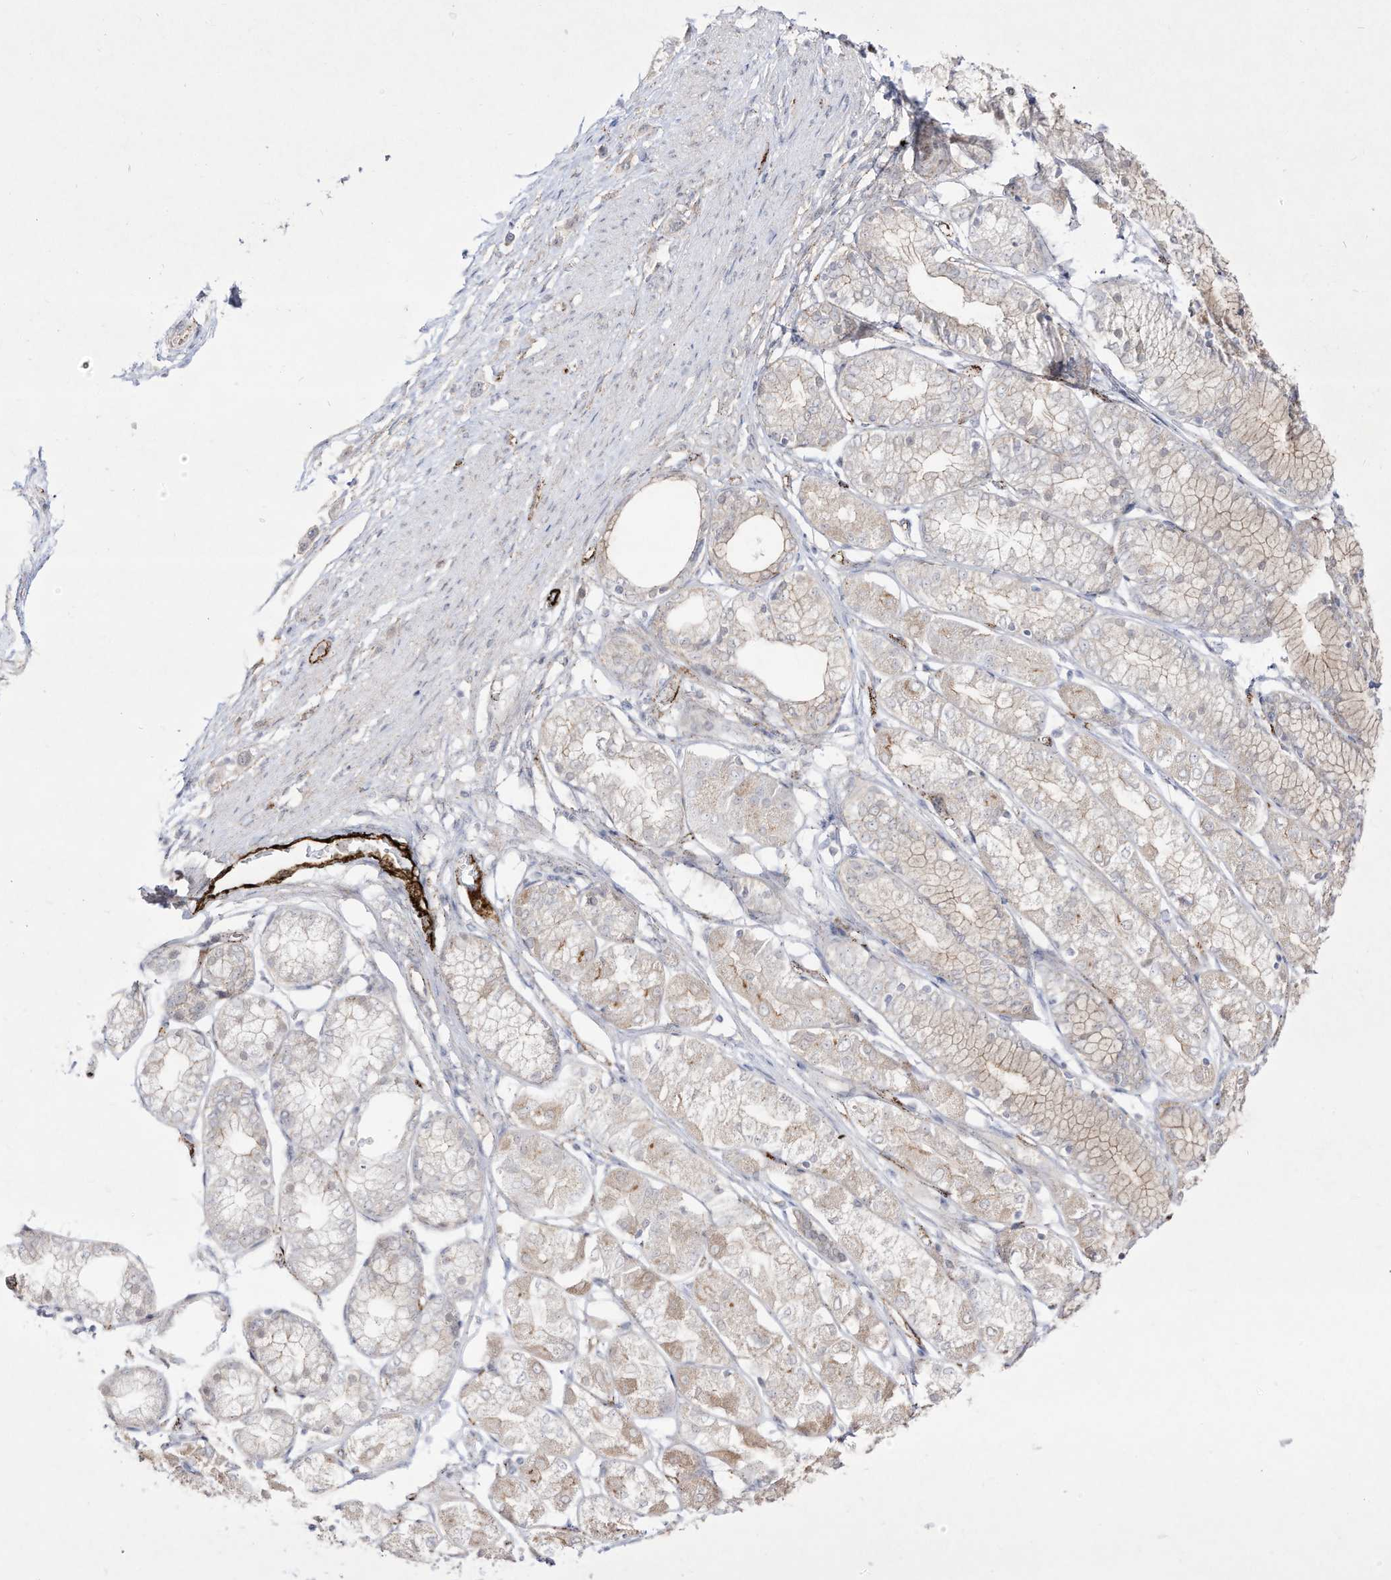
{"staining": {"intensity": "weak", "quantity": "<25%", "location": "cytoplasmic/membranous"}, "tissue": "stomach cancer", "cell_type": "Tumor cells", "image_type": "cancer", "snomed": [{"axis": "morphology", "description": "Adenocarcinoma, NOS"}, {"axis": "topography", "description": "Stomach"}], "caption": "Histopathology image shows no protein expression in tumor cells of stomach cancer tissue. The staining is performed using DAB brown chromogen with nuclei counter-stained in using hematoxylin.", "gene": "ZGRF1", "patient": {"sex": "female", "age": 65}}